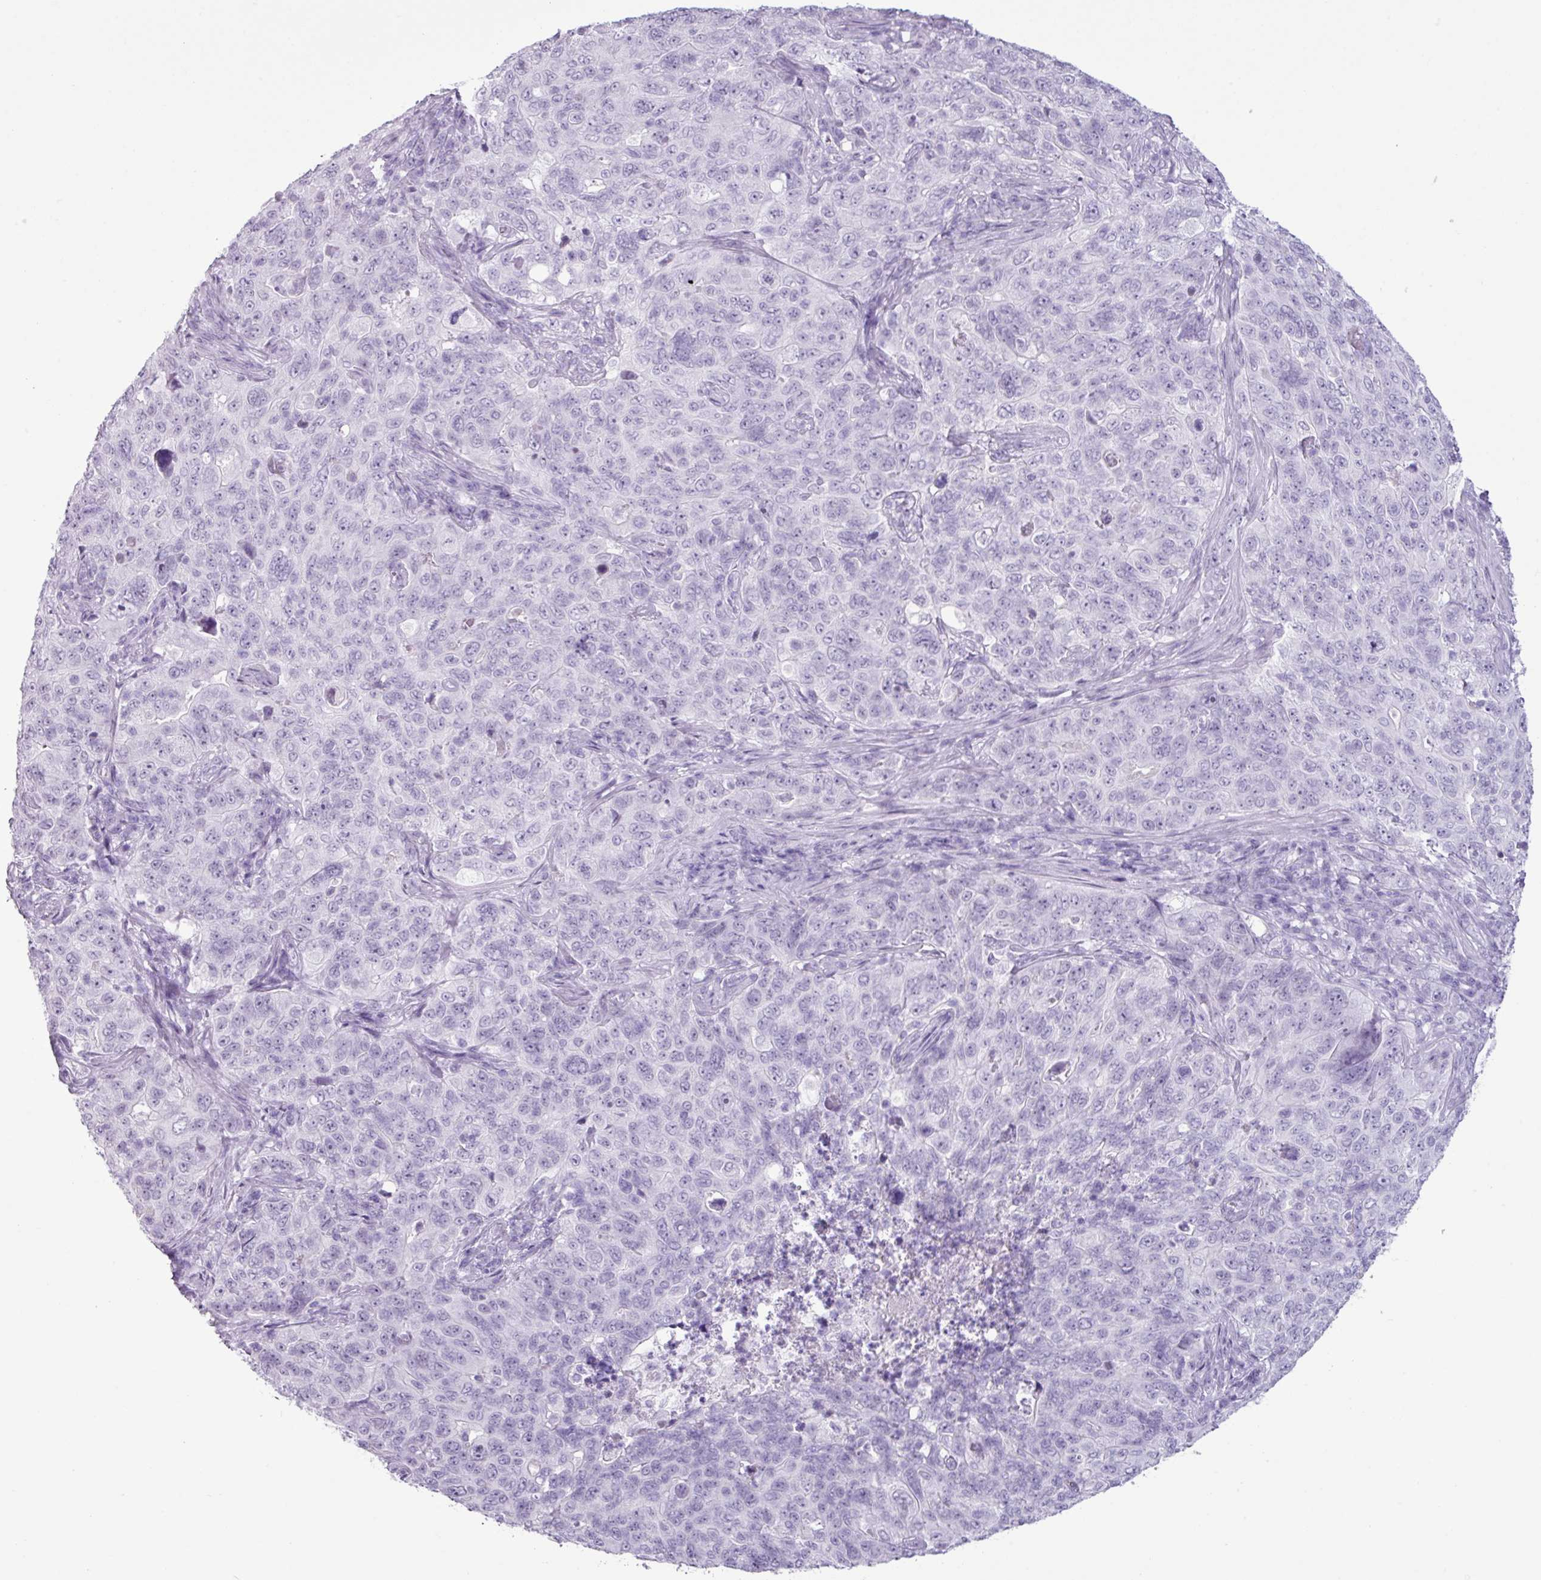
{"staining": {"intensity": "negative", "quantity": "none", "location": "none"}, "tissue": "pancreatic cancer", "cell_type": "Tumor cells", "image_type": "cancer", "snomed": [{"axis": "morphology", "description": "Adenocarcinoma, NOS"}, {"axis": "topography", "description": "Pancreas"}], "caption": "Protein analysis of pancreatic cancer (adenocarcinoma) reveals no significant expression in tumor cells.", "gene": "SCT", "patient": {"sex": "male", "age": 68}}